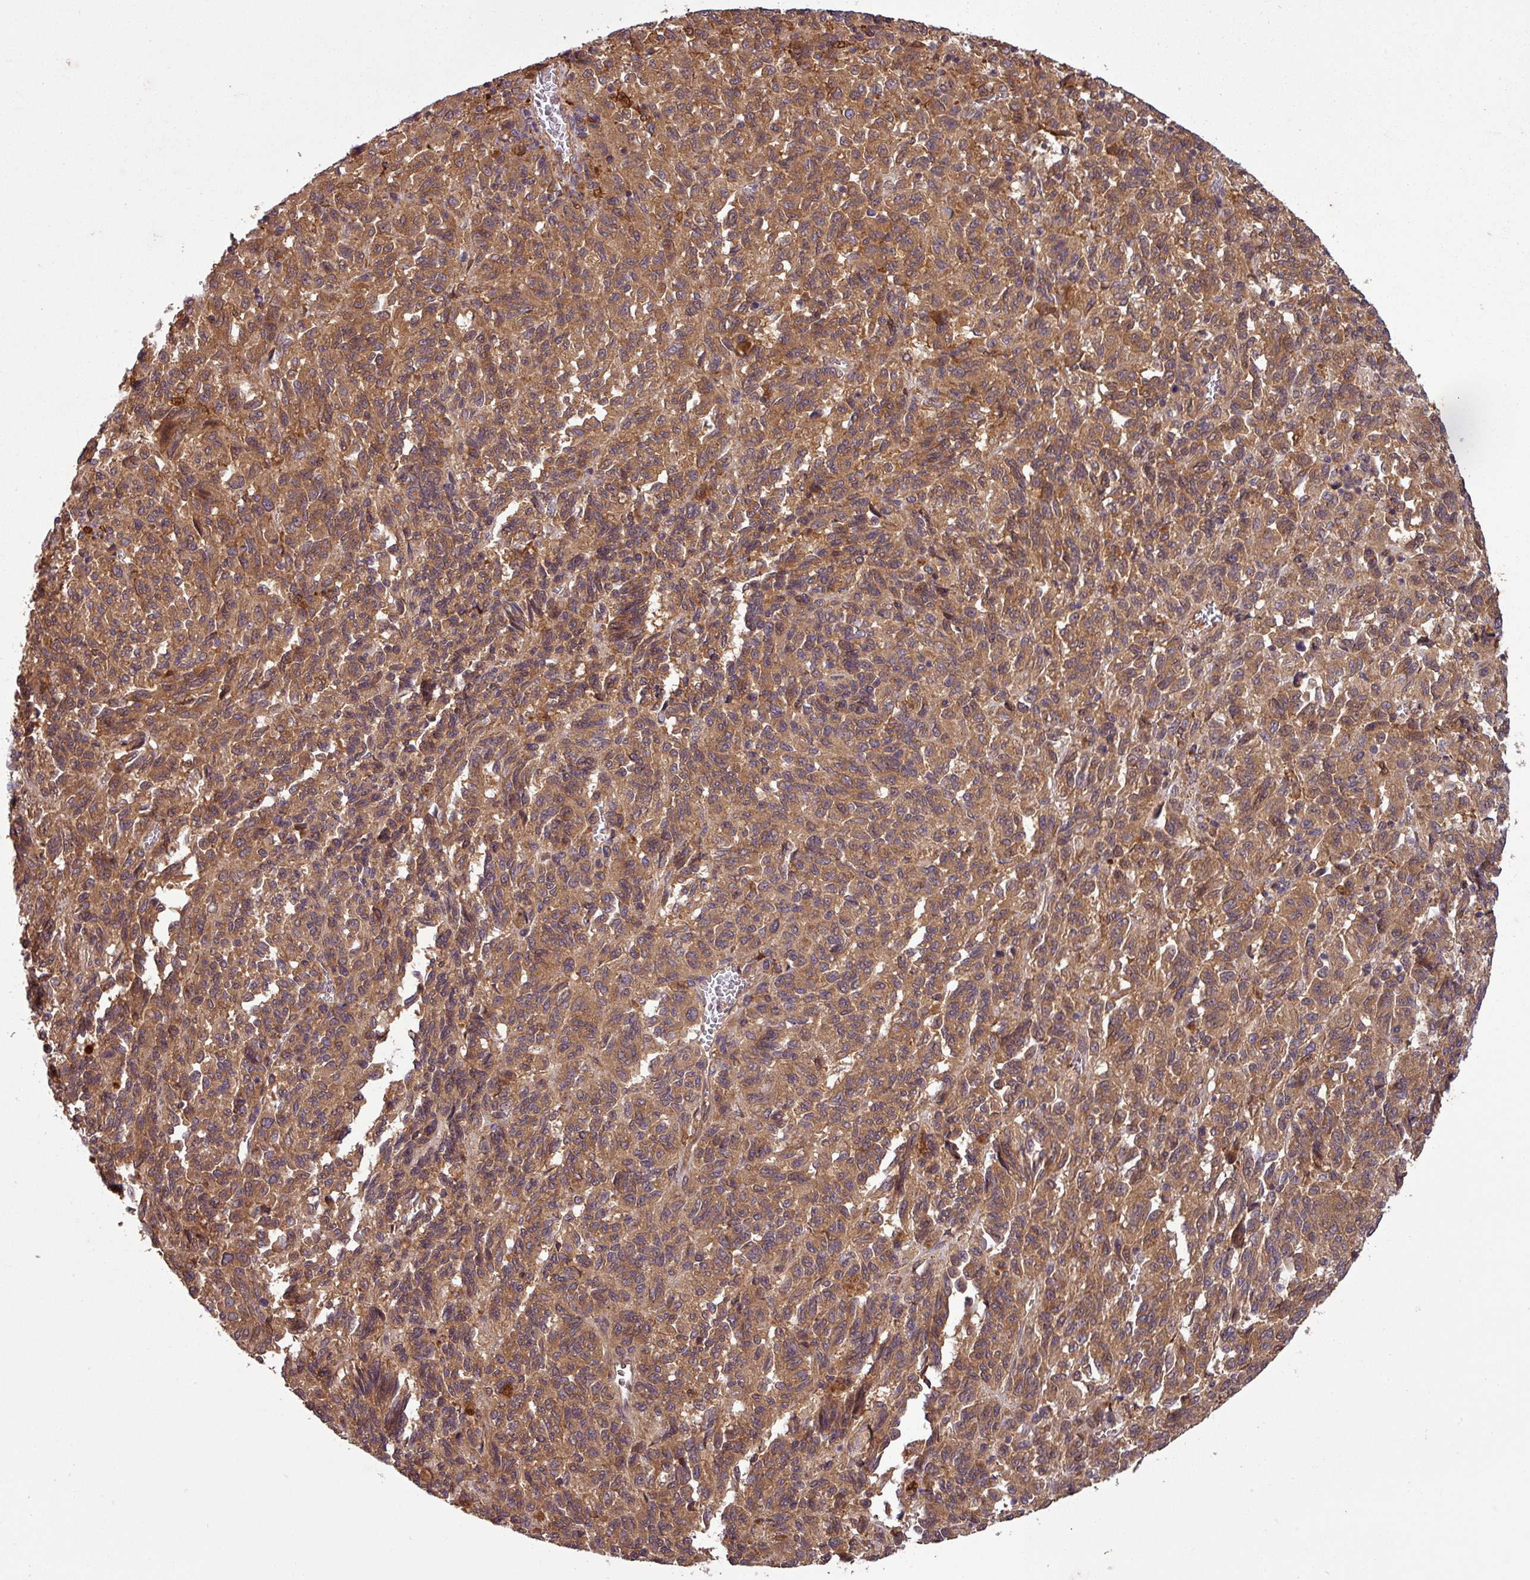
{"staining": {"intensity": "moderate", "quantity": ">75%", "location": "cytoplasmic/membranous"}, "tissue": "melanoma", "cell_type": "Tumor cells", "image_type": "cancer", "snomed": [{"axis": "morphology", "description": "Malignant melanoma, Metastatic site"}, {"axis": "topography", "description": "Lung"}], "caption": "The photomicrograph displays immunohistochemical staining of malignant melanoma (metastatic site). There is moderate cytoplasmic/membranous staining is seen in about >75% of tumor cells. The staining is performed using DAB (3,3'-diaminobenzidine) brown chromogen to label protein expression. The nuclei are counter-stained blue using hematoxylin.", "gene": "SIRPB2", "patient": {"sex": "male", "age": 64}}